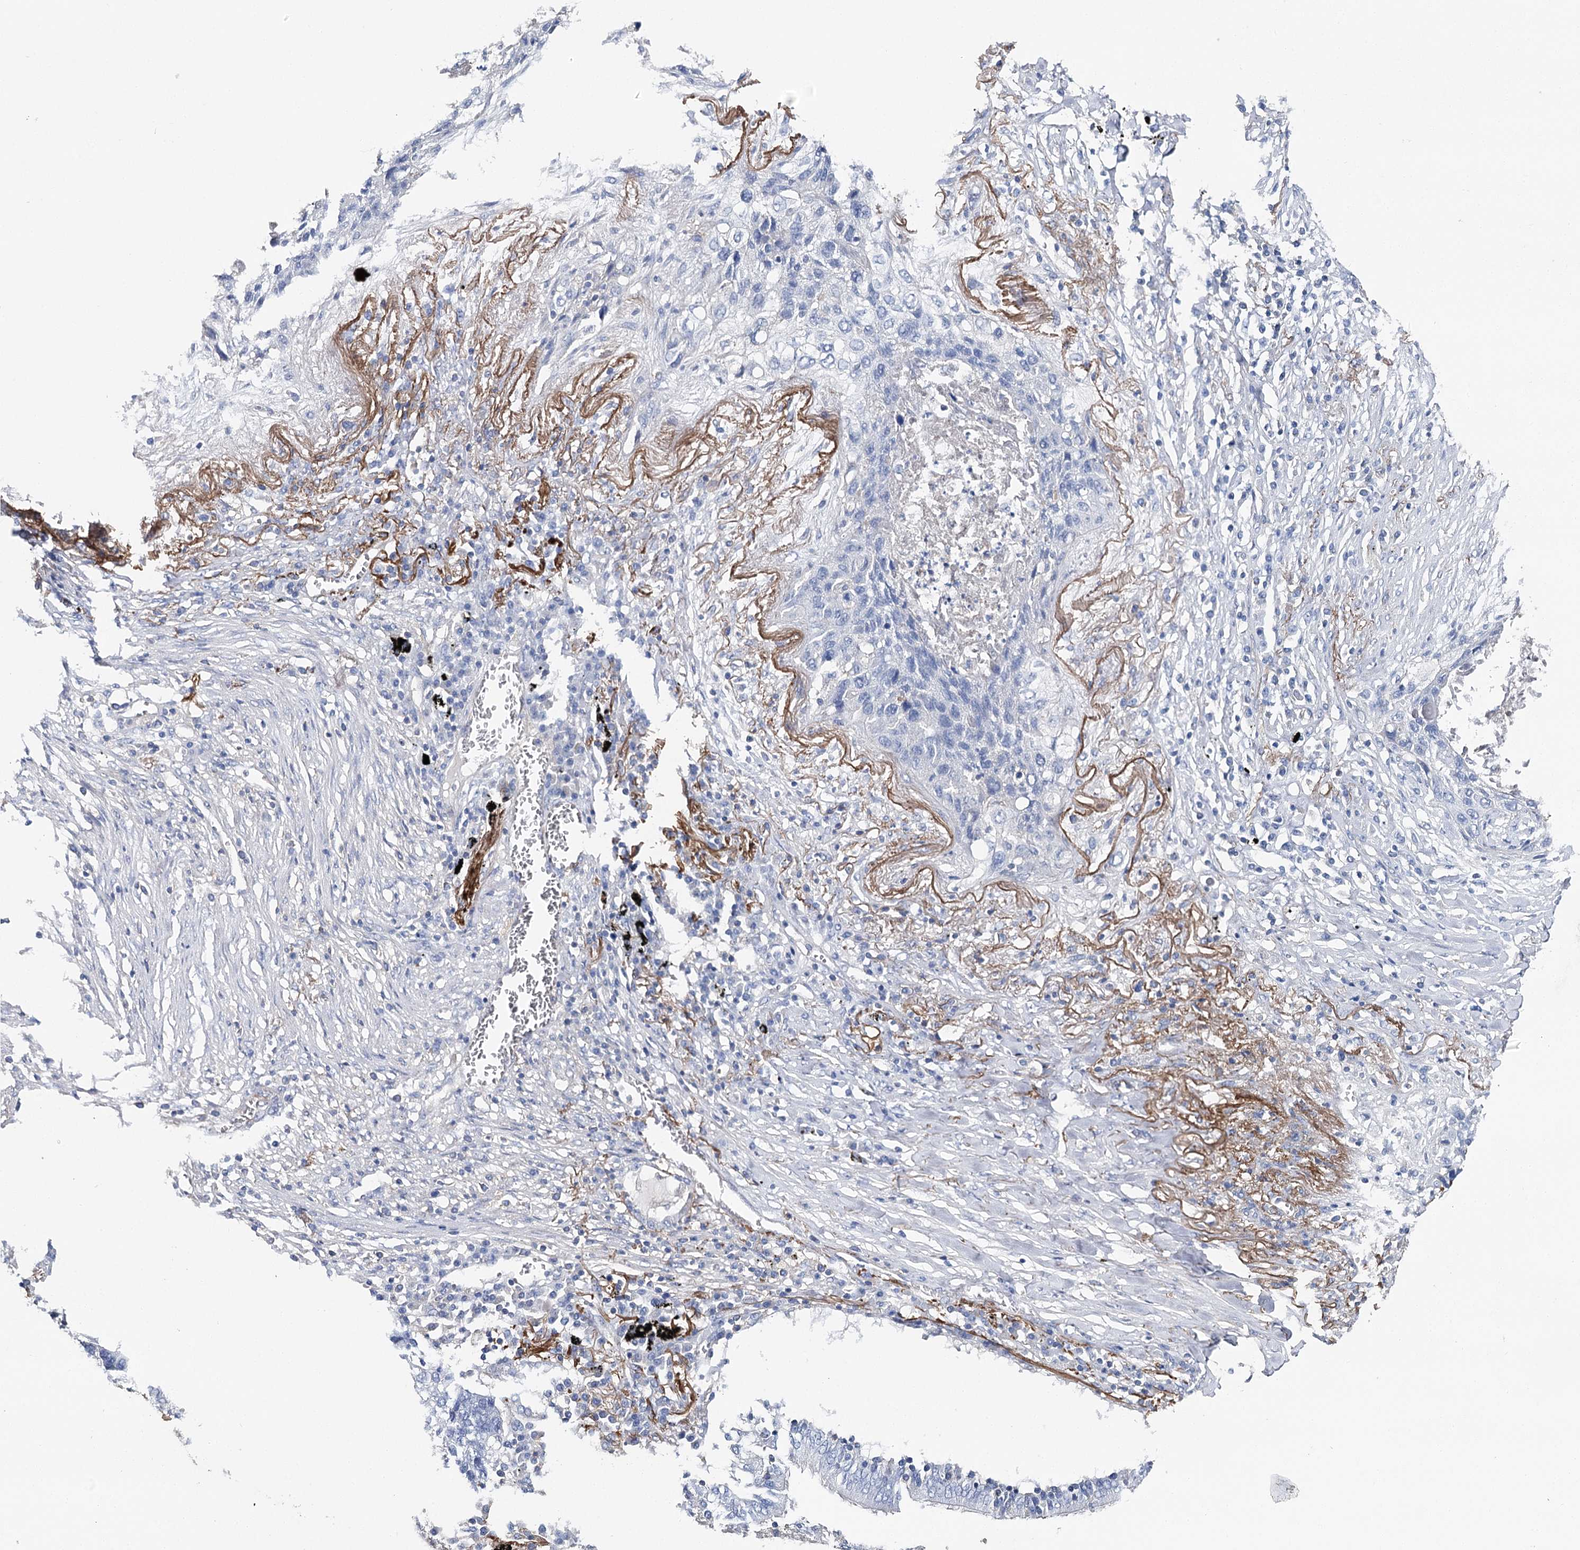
{"staining": {"intensity": "negative", "quantity": "none", "location": "none"}, "tissue": "lung cancer", "cell_type": "Tumor cells", "image_type": "cancer", "snomed": [{"axis": "morphology", "description": "Squamous cell carcinoma, NOS"}, {"axis": "topography", "description": "Lung"}], "caption": "Lung cancer stained for a protein using immunohistochemistry displays no expression tumor cells.", "gene": "EPYC", "patient": {"sex": "female", "age": 63}}